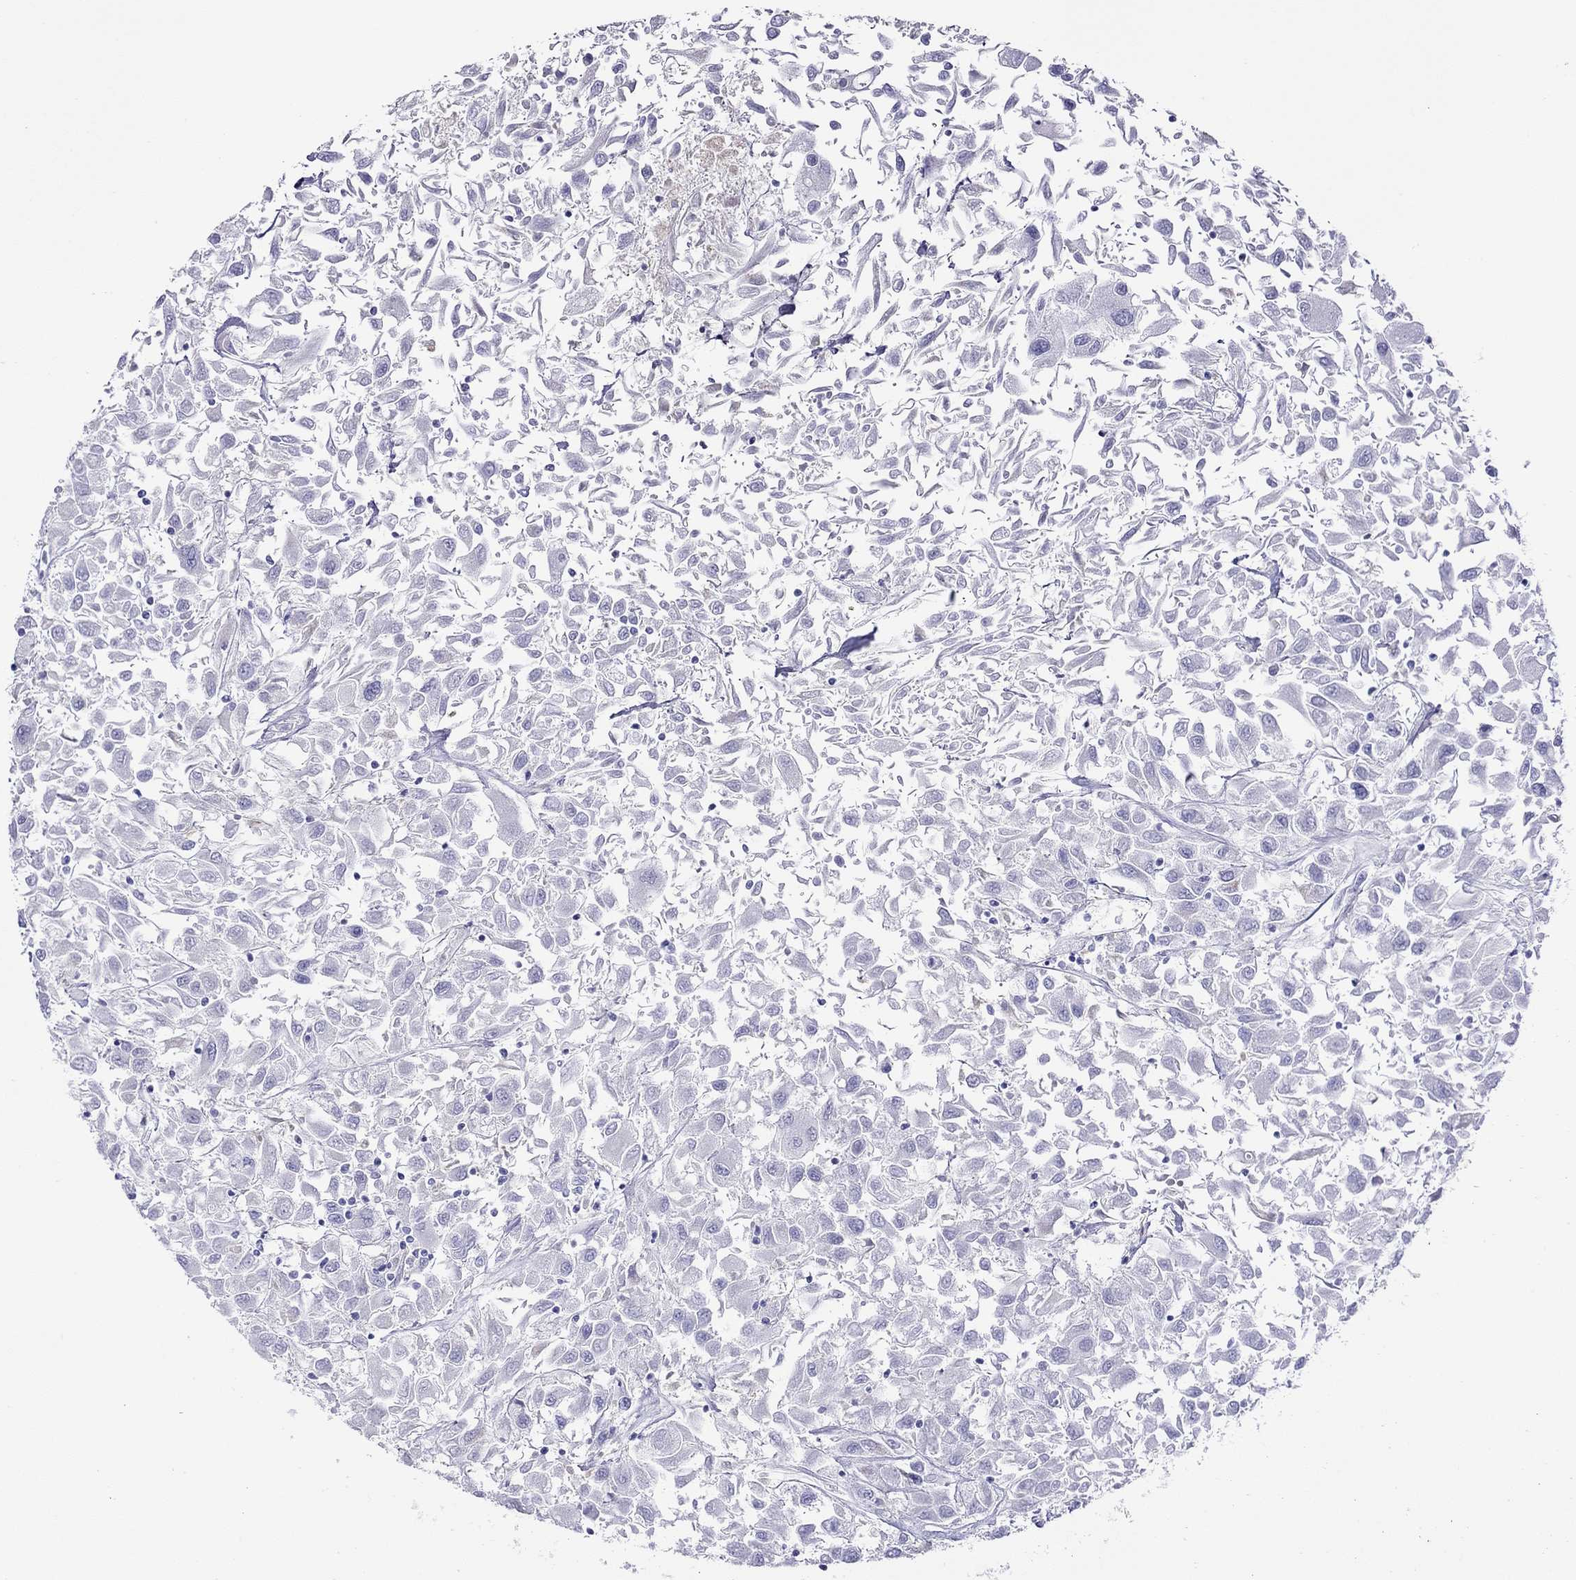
{"staining": {"intensity": "negative", "quantity": "none", "location": "none"}, "tissue": "renal cancer", "cell_type": "Tumor cells", "image_type": "cancer", "snomed": [{"axis": "morphology", "description": "Adenocarcinoma, NOS"}, {"axis": "topography", "description": "Kidney"}], "caption": "Photomicrograph shows no significant protein staining in tumor cells of renal cancer (adenocarcinoma).", "gene": "SLC30A8", "patient": {"sex": "female", "age": 76}}